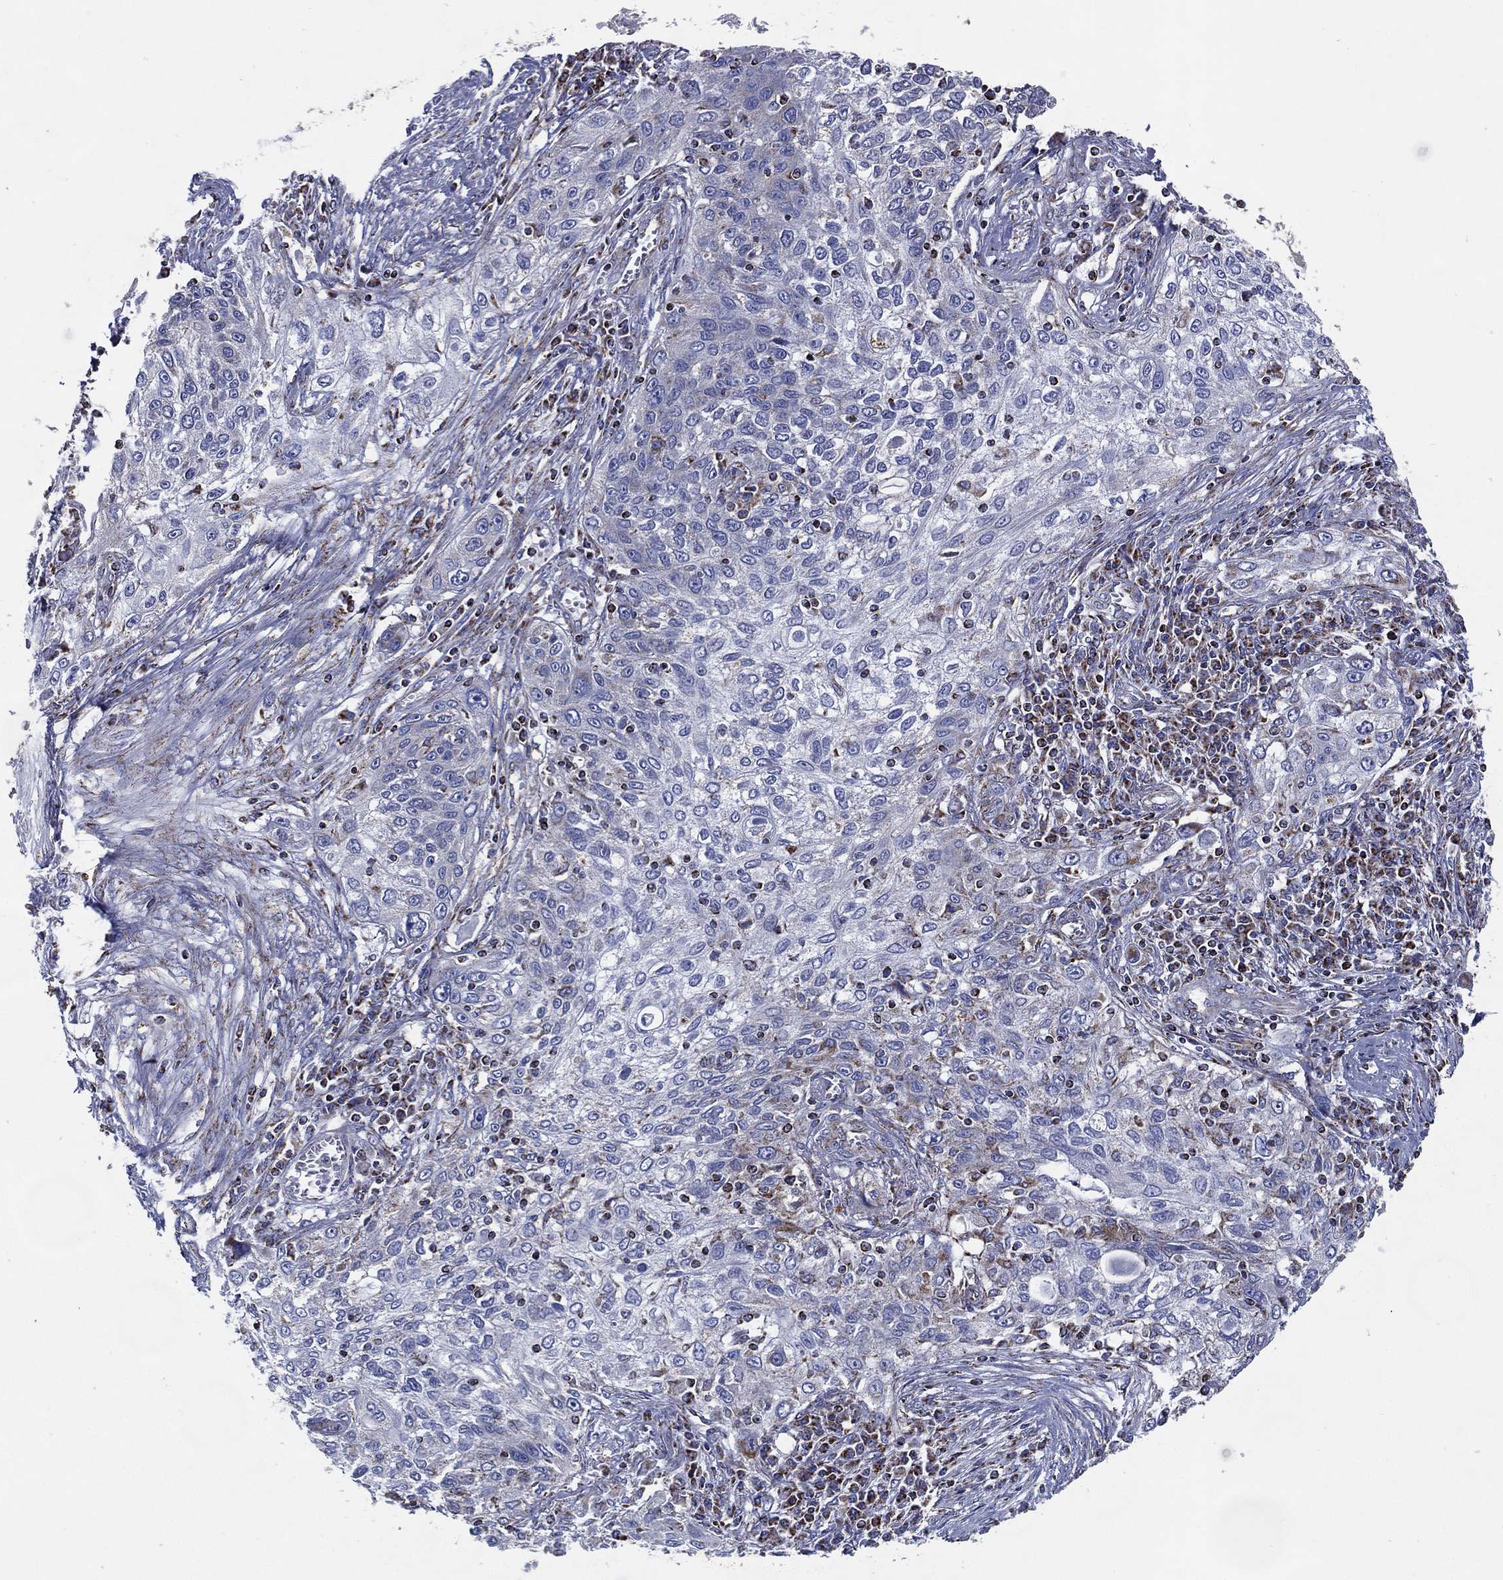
{"staining": {"intensity": "moderate", "quantity": "<25%", "location": "cytoplasmic/membranous"}, "tissue": "lung cancer", "cell_type": "Tumor cells", "image_type": "cancer", "snomed": [{"axis": "morphology", "description": "Squamous cell carcinoma, NOS"}, {"axis": "topography", "description": "Lung"}], "caption": "DAB (3,3'-diaminobenzidine) immunohistochemical staining of lung cancer shows moderate cytoplasmic/membranous protein staining in about <25% of tumor cells. (Stains: DAB in brown, nuclei in blue, Microscopy: brightfield microscopy at high magnification).", "gene": "SFXN1", "patient": {"sex": "female", "age": 69}}